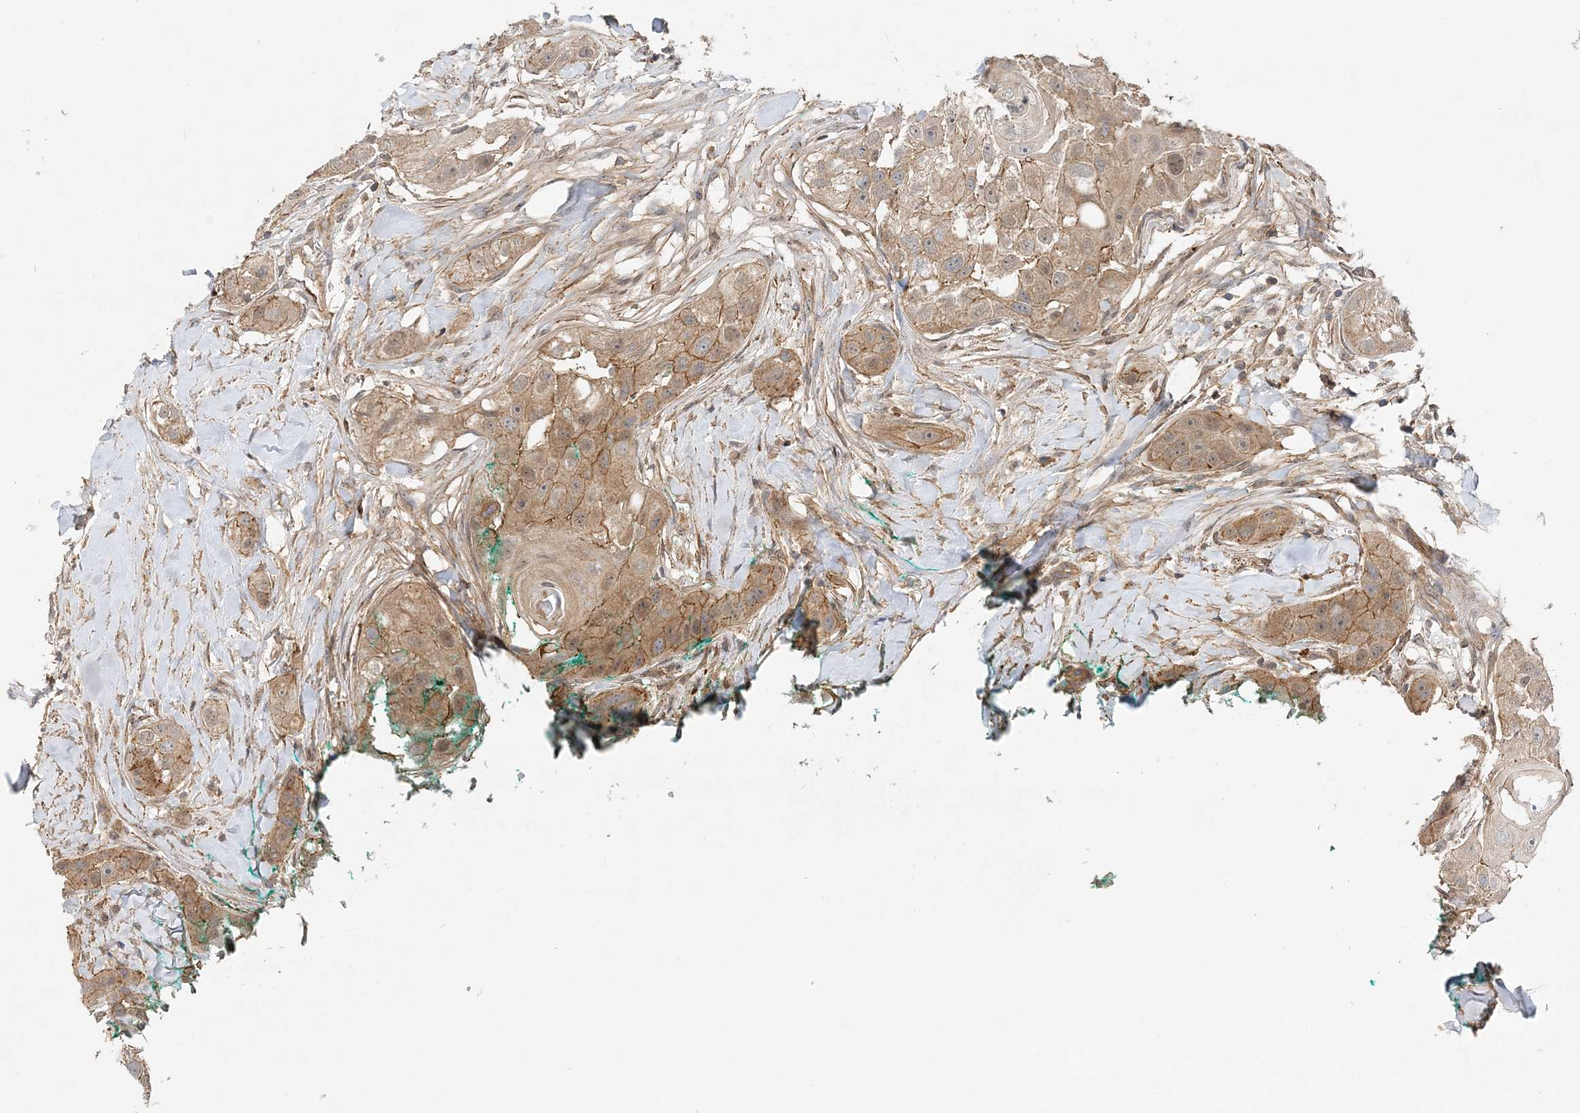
{"staining": {"intensity": "moderate", "quantity": ">75%", "location": "cytoplasmic/membranous"}, "tissue": "head and neck cancer", "cell_type": "Tumor cells", "image_type": "cancer", "snomed": [{"axis": "morphology", "description": "Normal tissue, NOS"}, {"axis": "morphology", "description": "Squamous cell carcinoma, NOS"}, {"axis": "topography", "description": "Skeletal muscle"}, {"axis": "topography", "description": "Head-Neck"}], "caption": "Brown immunohistochemical staining in head and neck cancer exhibits moderate cytoplasmic/membranous positivity in approximately >75% of tumor cells.", "gene": "MAT2B", "patient": {"sex": "male", "age": 51}}